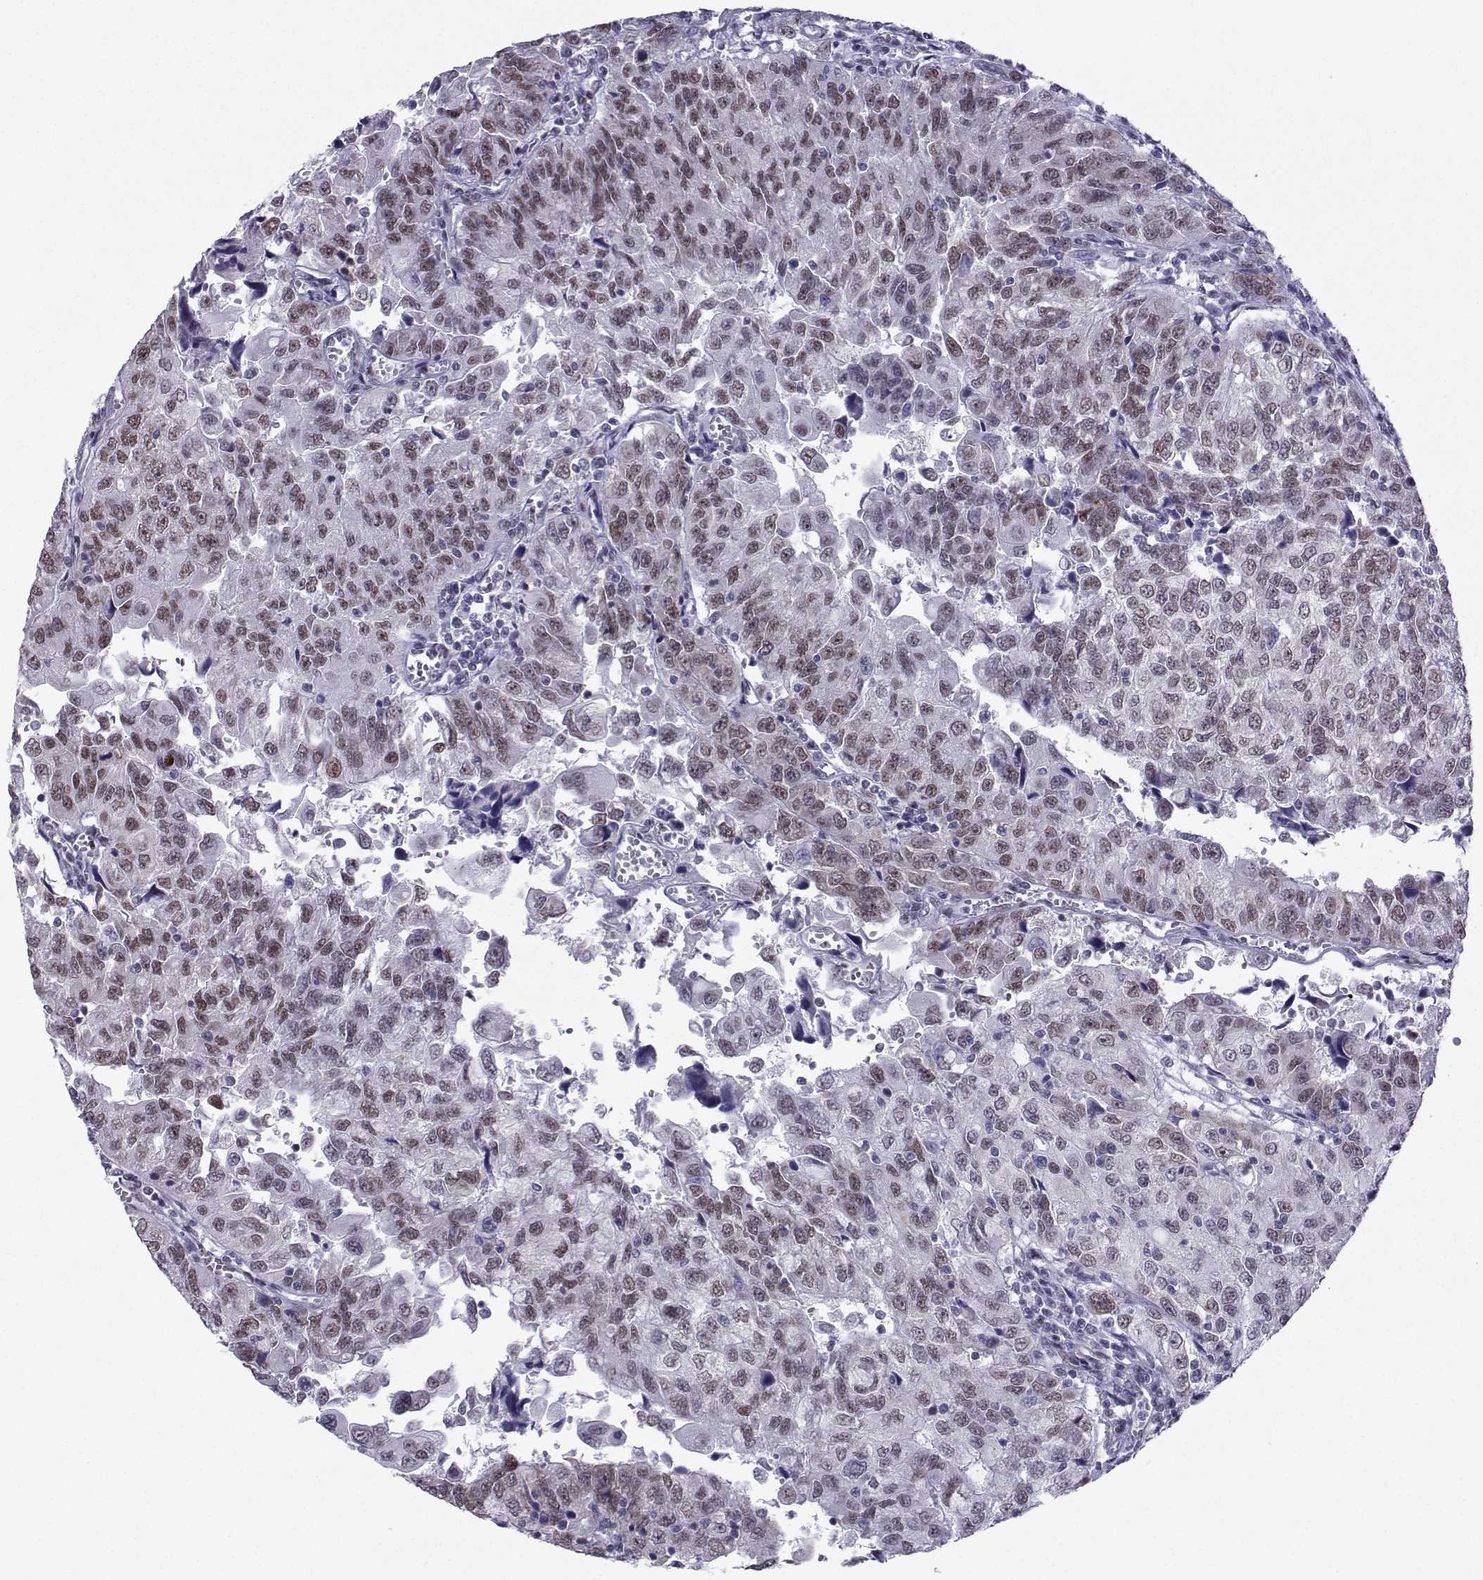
{"staining": {"intensity": "weak", "quantity": "25%-75%", "location": "nuclear"}, "tissue": "urothelial cancer", "cell_type": "Tumor cells", "image_type": "cancer", "snomed": [{"axis": "morphology", "description": "Urothelial carcinoma, NOS"}, {"axis": "morphology", "description": "Urothelial carcinoma, High grade"}, {"axis": "topography", "description": "Urinary bladder"}], "caption": "Immunohistochemical staining of urothelial carcinoma (high-grade) exhibits low levels of weak nuclear protein staining in about 25%-75% of tumor cells. The protein is stained brown, and the nuclei are stained in blue (DAB IHC with brightfield microscopy, high magnification).", "gene": "LORICRIN", "patient": {"sex": "female", "age": 73}}